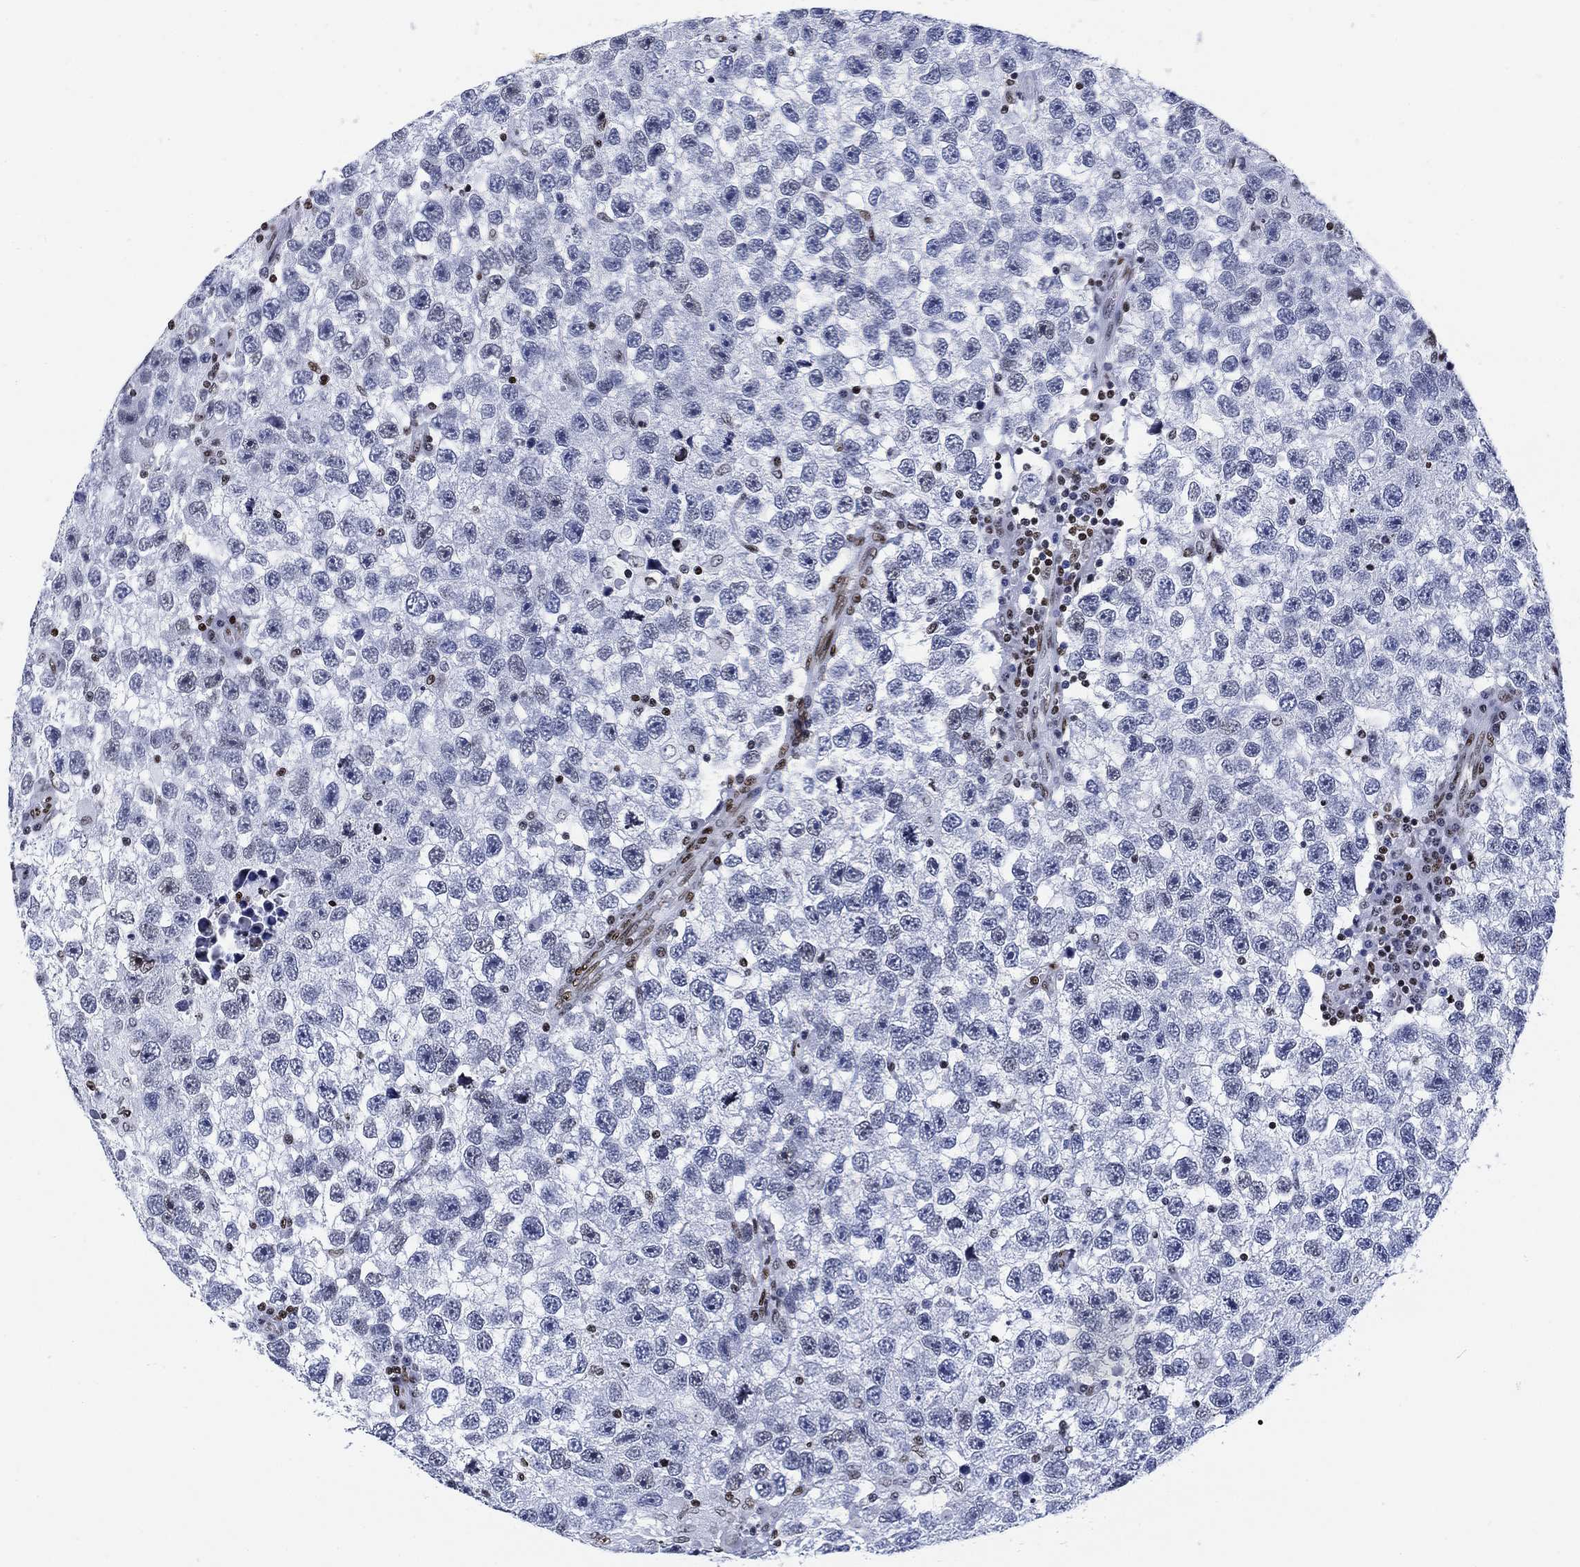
{"staining": {"intensity": "negative", "quantity": "none", "location": "none"}, "tissue": "testis cancer", "cell_type": "Tumor cells", "image_type": "cancer", "snomed": [{"axis": "morphology", "description": "Seminoma, NOS"}, {"axis": "topography", "description": "Testis"}], "caption": "Photomicrograph shows no protein expression in tumor cells of testis seminoma tissue.", "gene": "H1-10", "patient": {"sex": "male", "age": 26}}